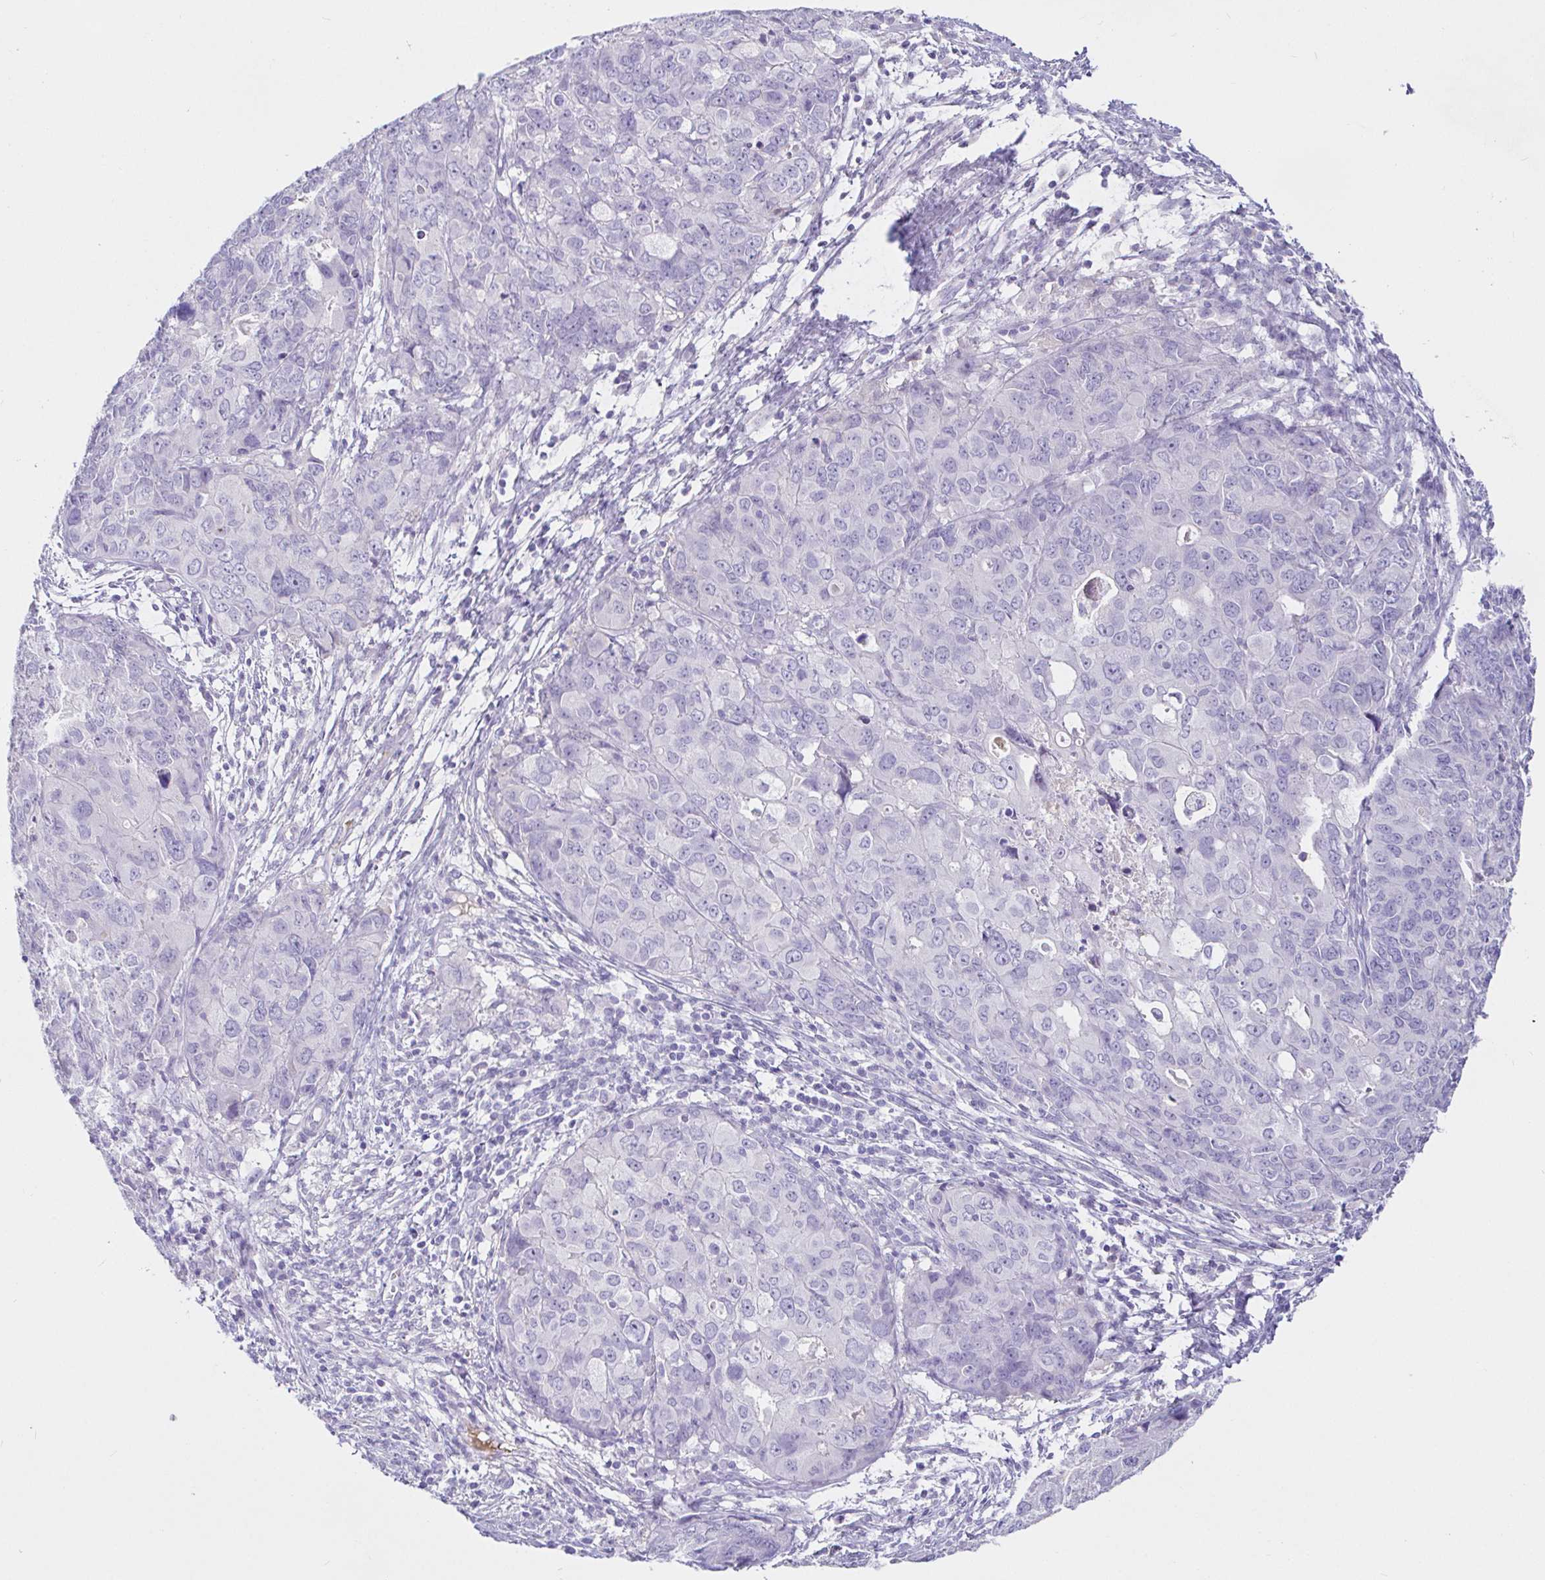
{"staining": {"intensity": "negative", "quantity": "none", "location": "none"}, "tissue": "endometrial cancer", "cell_type": "Tumor cells", "image_type": "cancer", "snomed": [{"axis": "morphology", "description": "Adenocarcinoma, NOS"}, {"axis": "topography", "description": "Uterus"}], "caption": "DAB immunohistochemical staining of human adenocarcinoma (endometrial) demonstrates no significant staining in tumor cells.", "gene": "SAA4", "patient": {"sex": "female", "age": 79}}